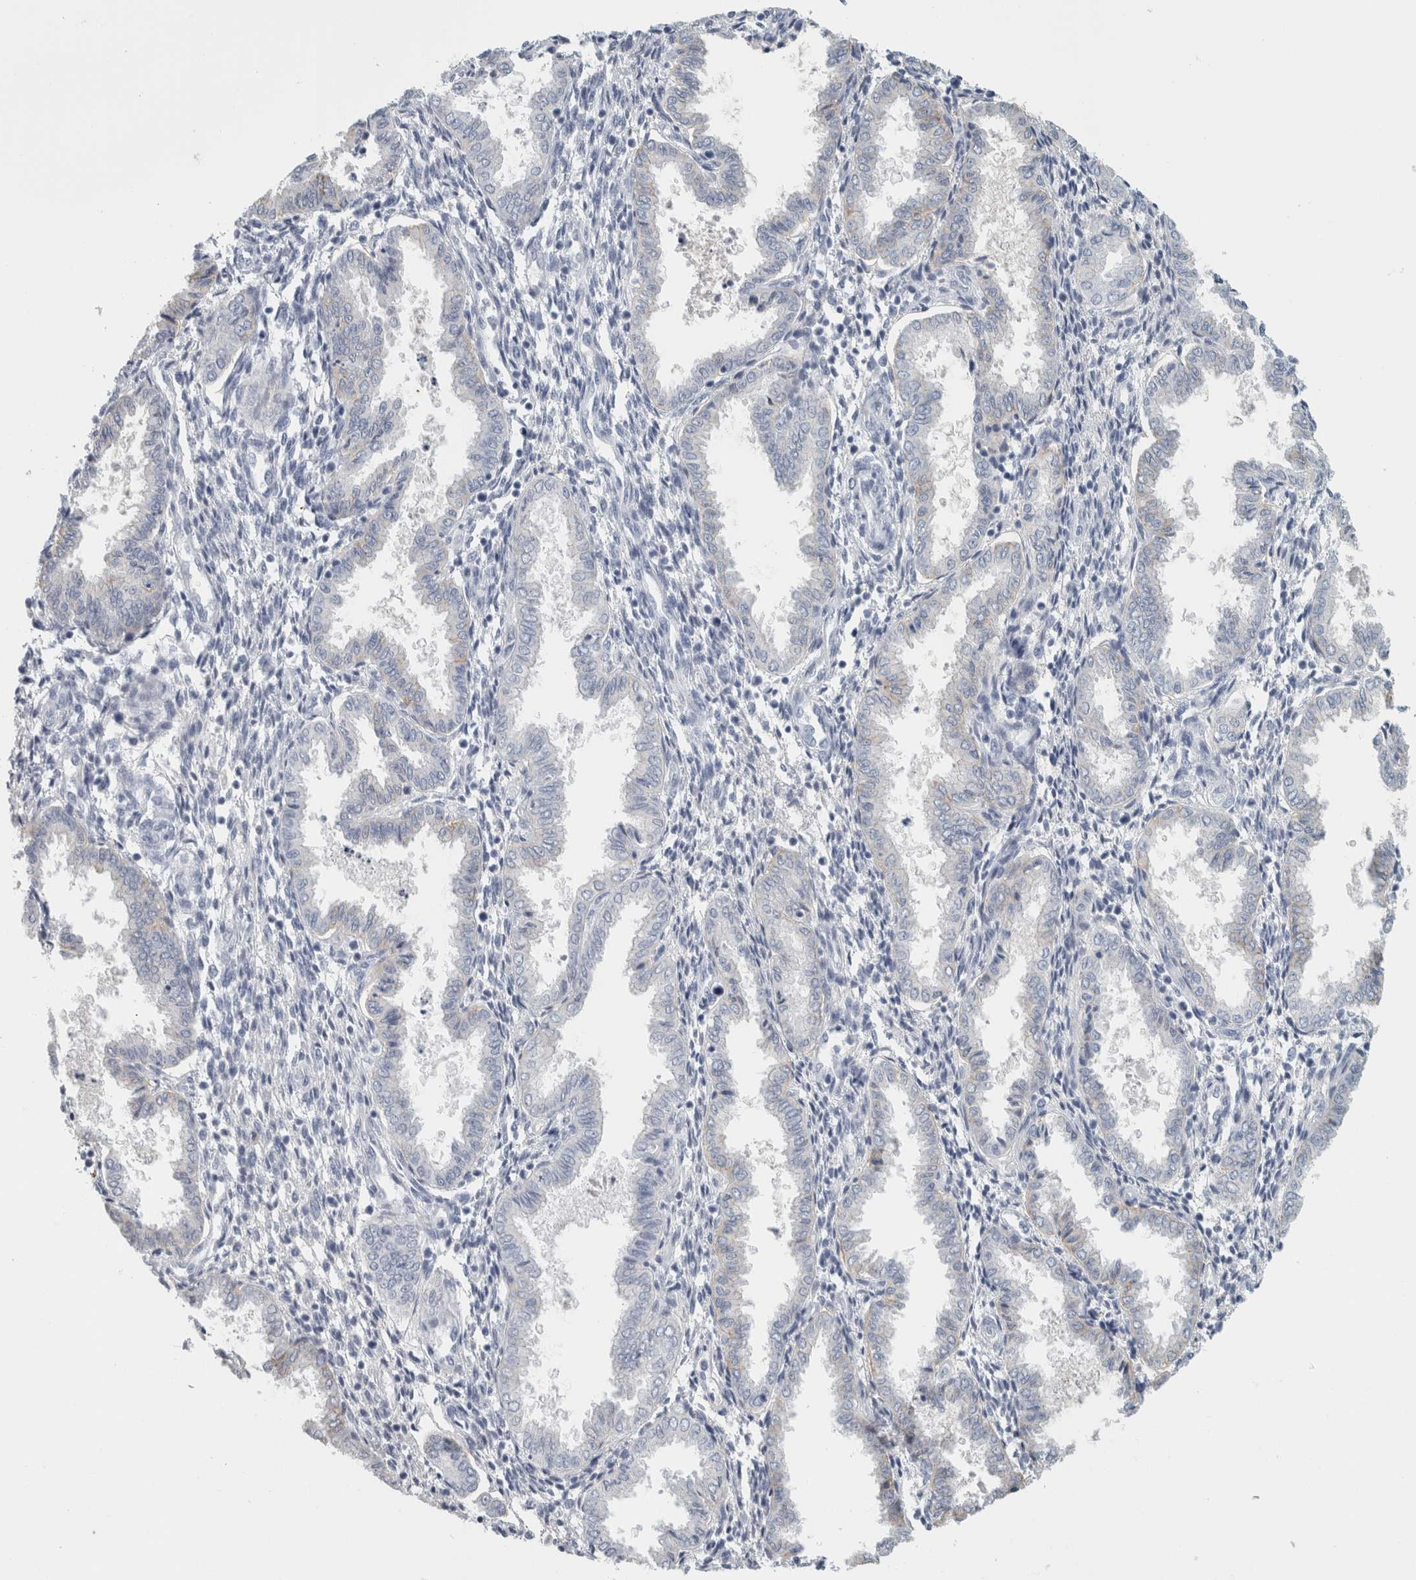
{"staining": {"intensity": "negative", "quantity": "none", "location": "none"}, "tissue": "endometrium", "cell_type": "Cells in endometrial stroma", "image_type": "normal", "snomed": [{"axis": "morphology", "description": "Normal tissue, NOS"}, {"axis": "topography", "description": "Endometrium"}], "caption": "This histopathology image is of benign endometrium stained with immunohistochemistry to label a protein in brown with the nuclei are counter-stained blue. There is no staining in cells in endometrial stroma.", "gene": "TSPAN8", "patient": {"sex": "female", "age": 33}}